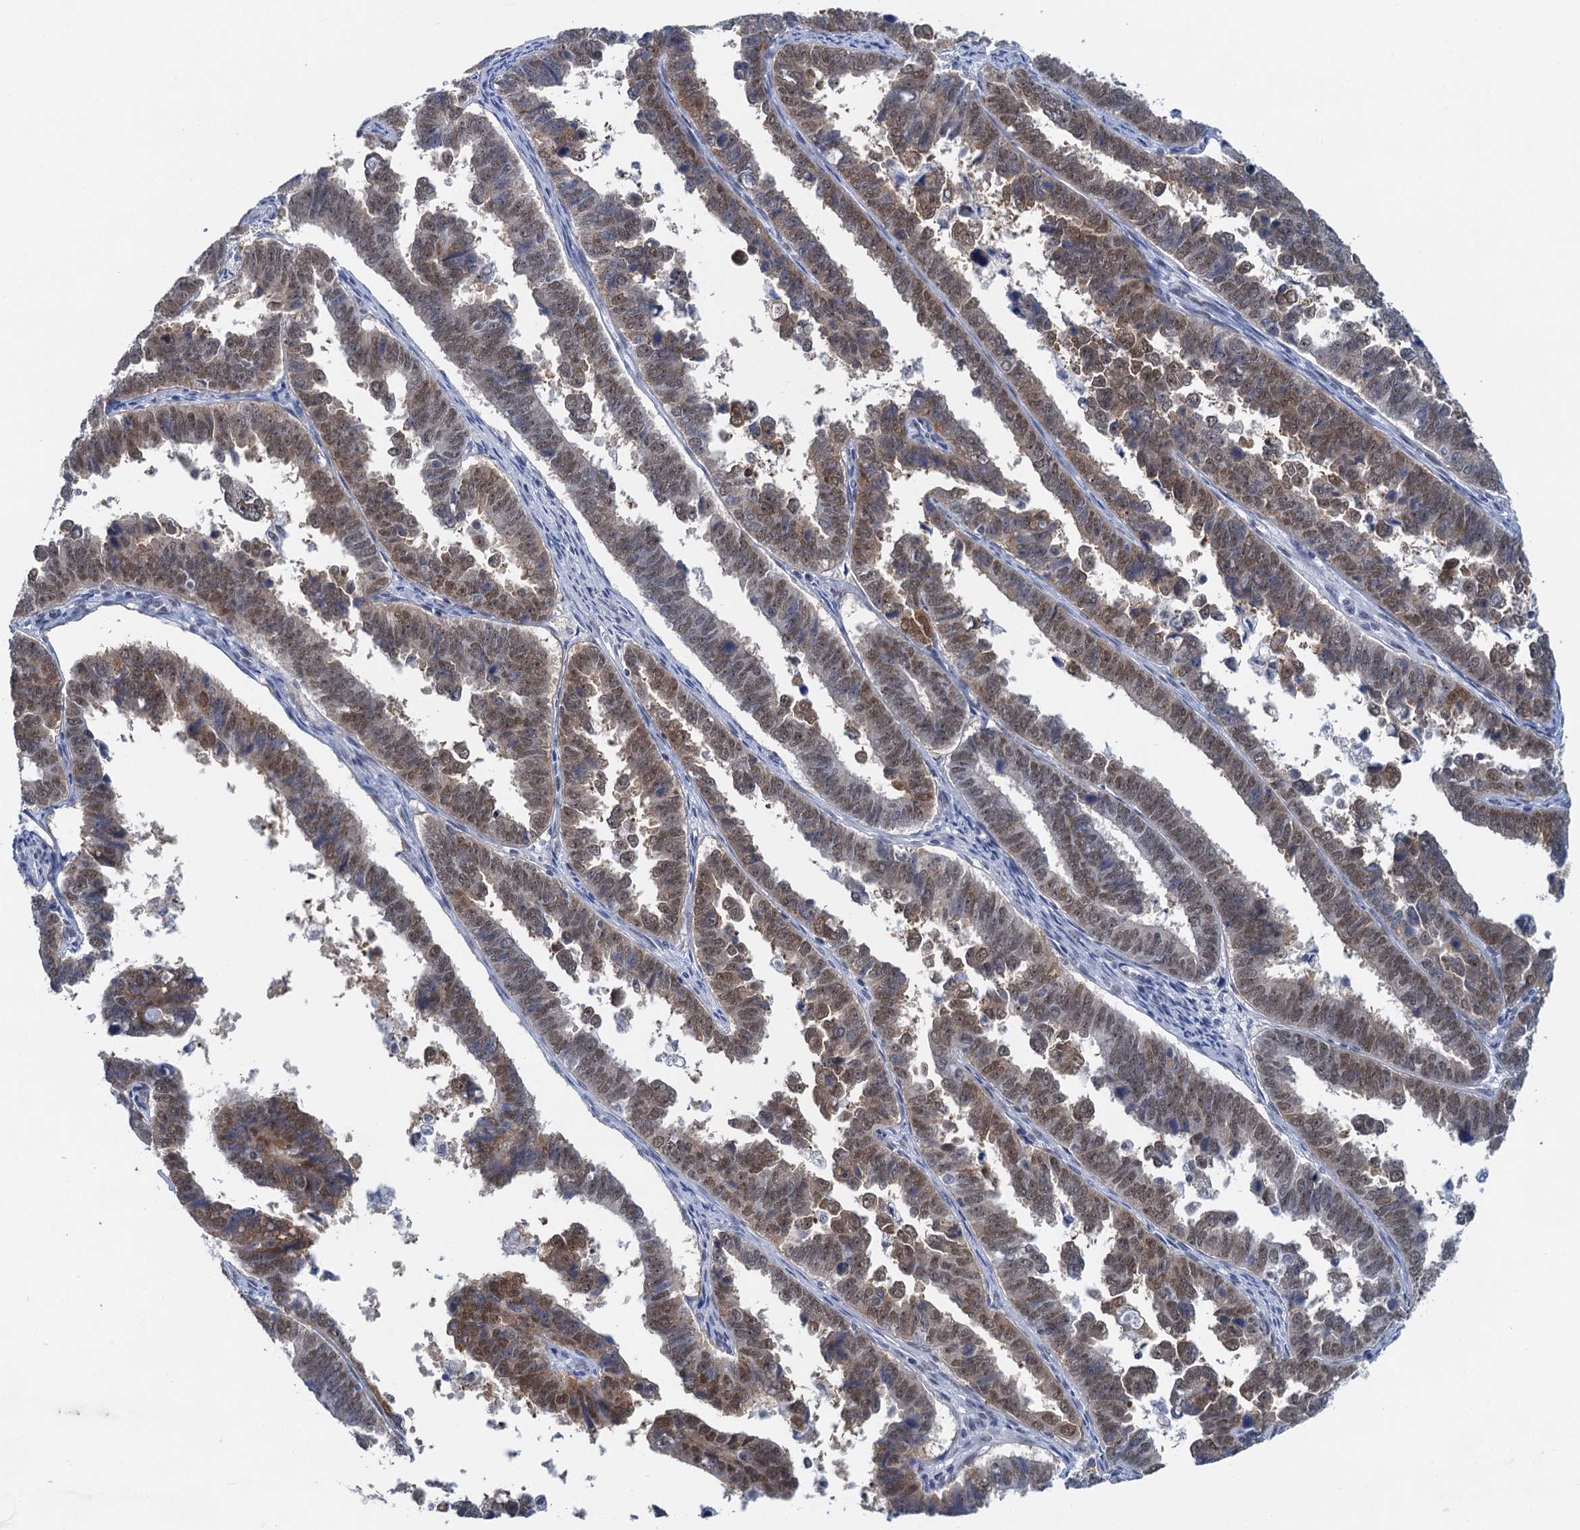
{"staining": {"intensity": "moderate", "quantity": ">75%", "location": "cytoplasmic/membranous,nuclear"}, "tissue": "endometrial cancer", "cell_type": "Tumor cells", "image_type": "cancer", "snomed": [{"axis": "morphology", "description": "Adenocarcinoma, NOS"}, {"axis": "topography", "description": "Endometrium"}], "caption": "Brown immunohistochemical staining in human endometrial cancer (adenocarcinoma) shows moderate cytoplasmic/membranous and nuclear expression in approximately >75% of tumor cells.", "gene": "EPS8L1", "patient": {"sex": "female", "age": 75}}